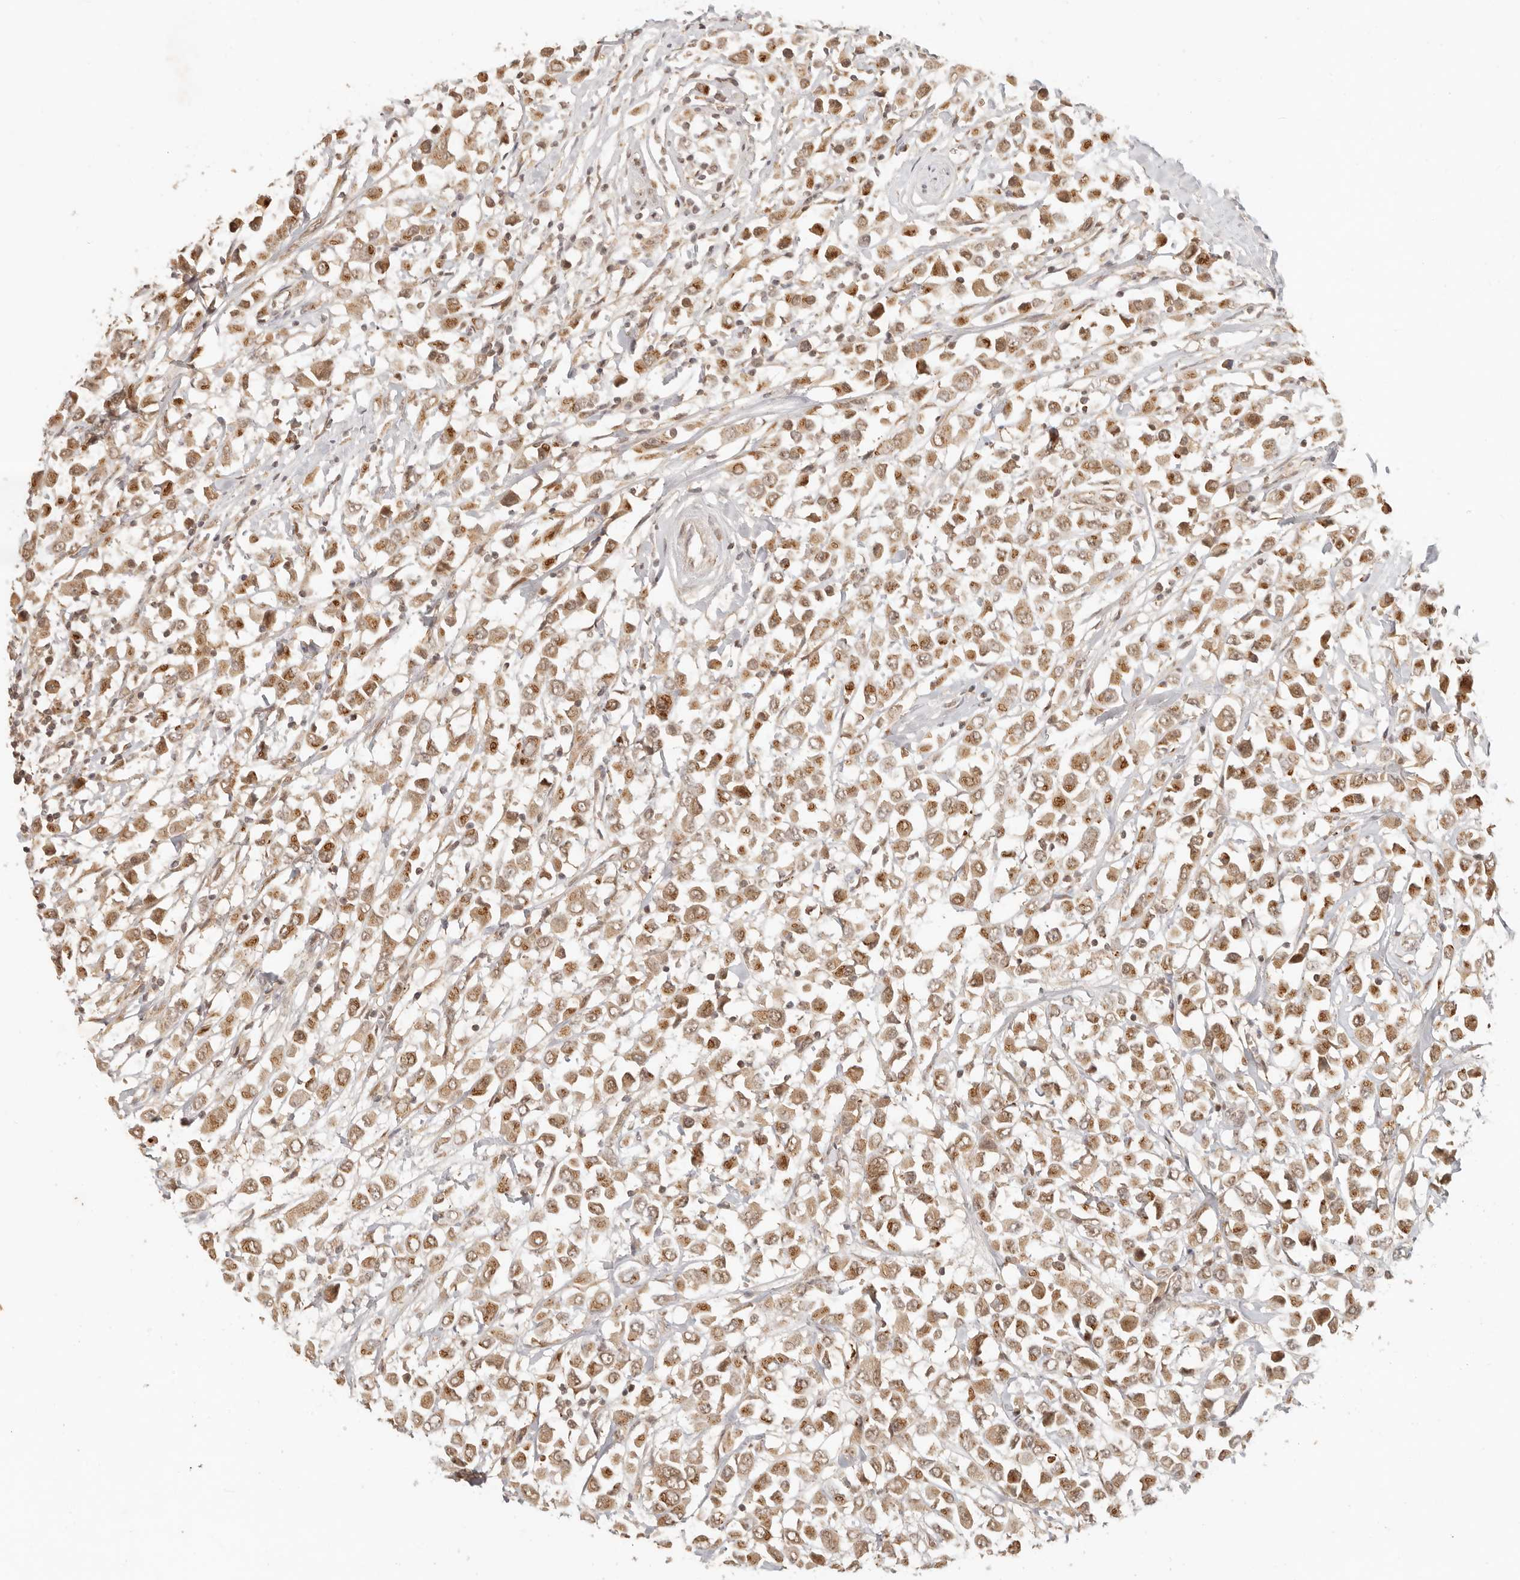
{"staining": {"intensity": "moderate", "quantity": ">75%", "location": "cytoplasmic/membranous,nuclear"}, "tissue": "breast cancer", "cell_type": "Tumor cells", "image_type": "cancer", "snomed": [{"axis": "morphology", "description": "Duct carcinoma"}, {"axis": "topography", "description": "Breast"}], "caption": "High-power microscopy captured an immunohistochemistry (IHC) image of breast cancer, revealing moderate cytoplasmic/membranous and nuclear expression in approximately >75% of tumor cells. (IHC, brightfield microscopy, high magnification).", "gene": "INTS11", "patient": {"sex": "female", "age": 61}}